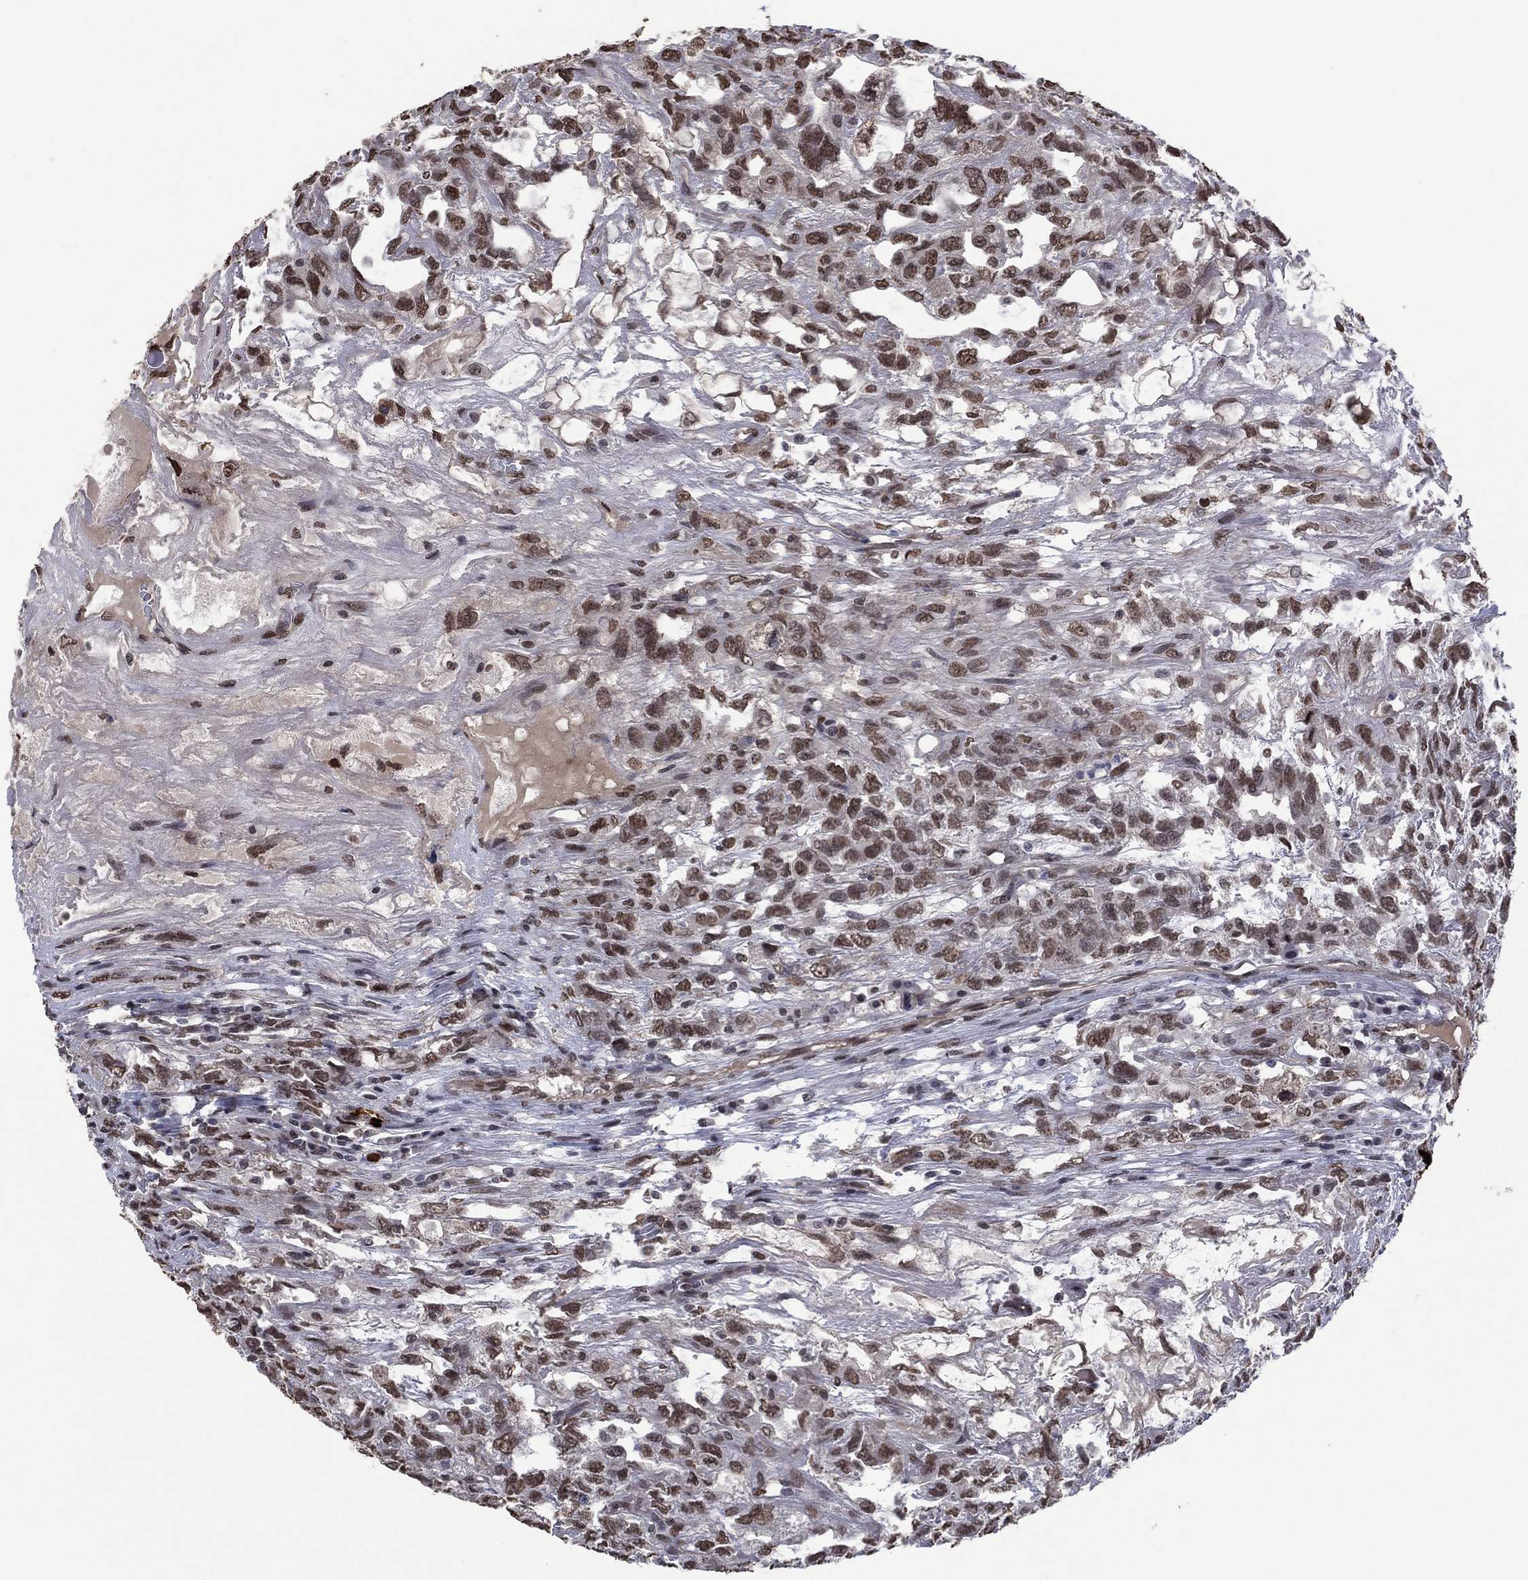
{"staining": {"intensity": "moderate", "quantity": ">75%", "location": "nuclear"}, "tissue": "testis cancer", "cell_type": "Tumor cells", "image_type": "cancer", "snomed": [{"axis": "morphology", "description": "Seminoma, NOS"}, {"axis": "topography", "description": "Testis"}], "caption": "Immunohistochemistry (IHC) staining of testis cancer, which displays medium levels of moderate nuclear positivity in approximately >75% of tumor cells indicating moderate nuclear protein staining. The staining was performed using DAB (3,3'-diaminobenzidine) (brown) for protein detection and nuclei were counterstained in hematoxylin (blue).", "gene": "EHMT1", "patient": {"sex": "male", "age": 52}}